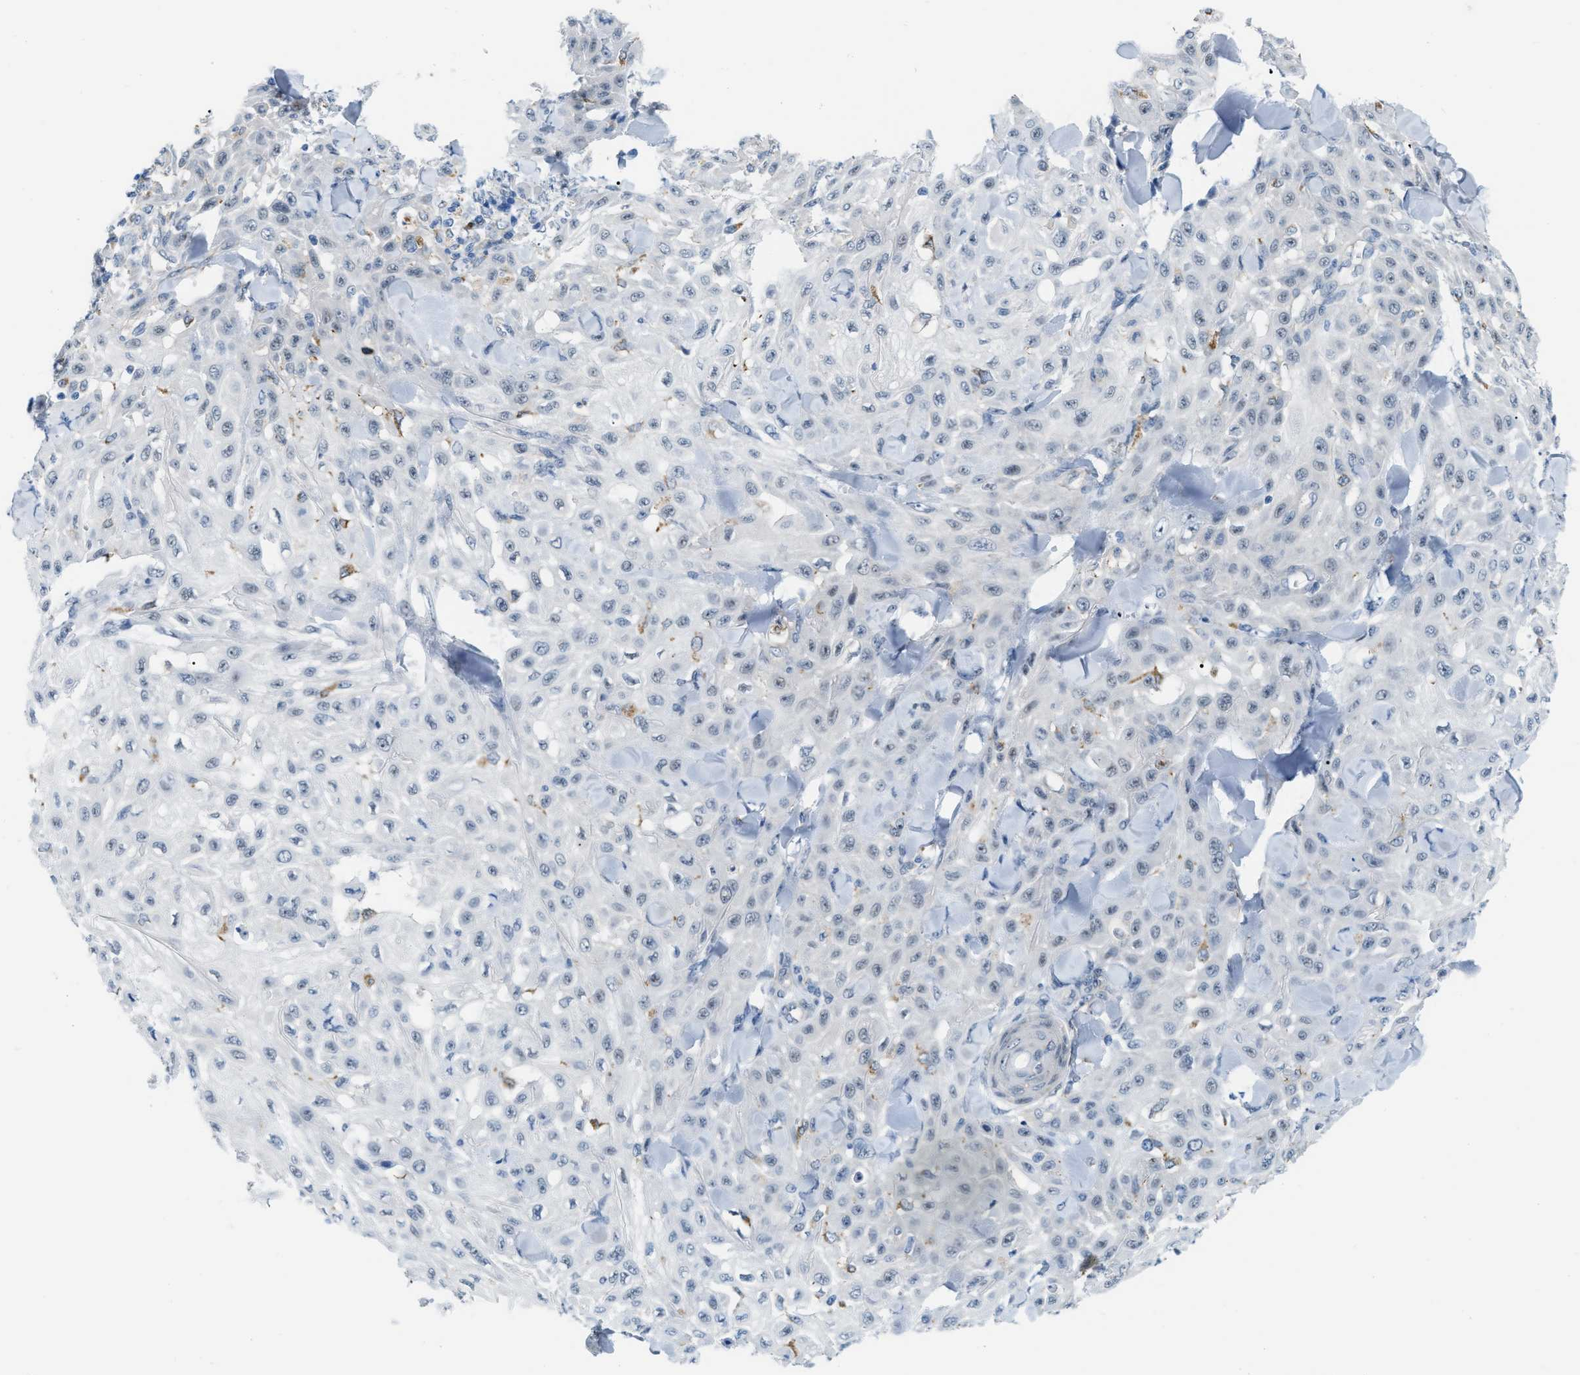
{"staining": {"intensity": "weak", "quantity": "<25%", "location": "nuclear"}, "tissue": "skin cancer", "cell_type": "Tumor cells", "image_type": "cancer", "snomed": [{"axis": "morphology", "description": "Squamous cell carcinoma, NOS"}, {"axis": "topography", "description": "Skin"}], "caption": "Human squamous cell carcinoma (skin) stained for a protein using IHC demonstrates no expression in tumor cells.", "gene": "PHRF1", "patient": {"sex": "male", "age": 24}}